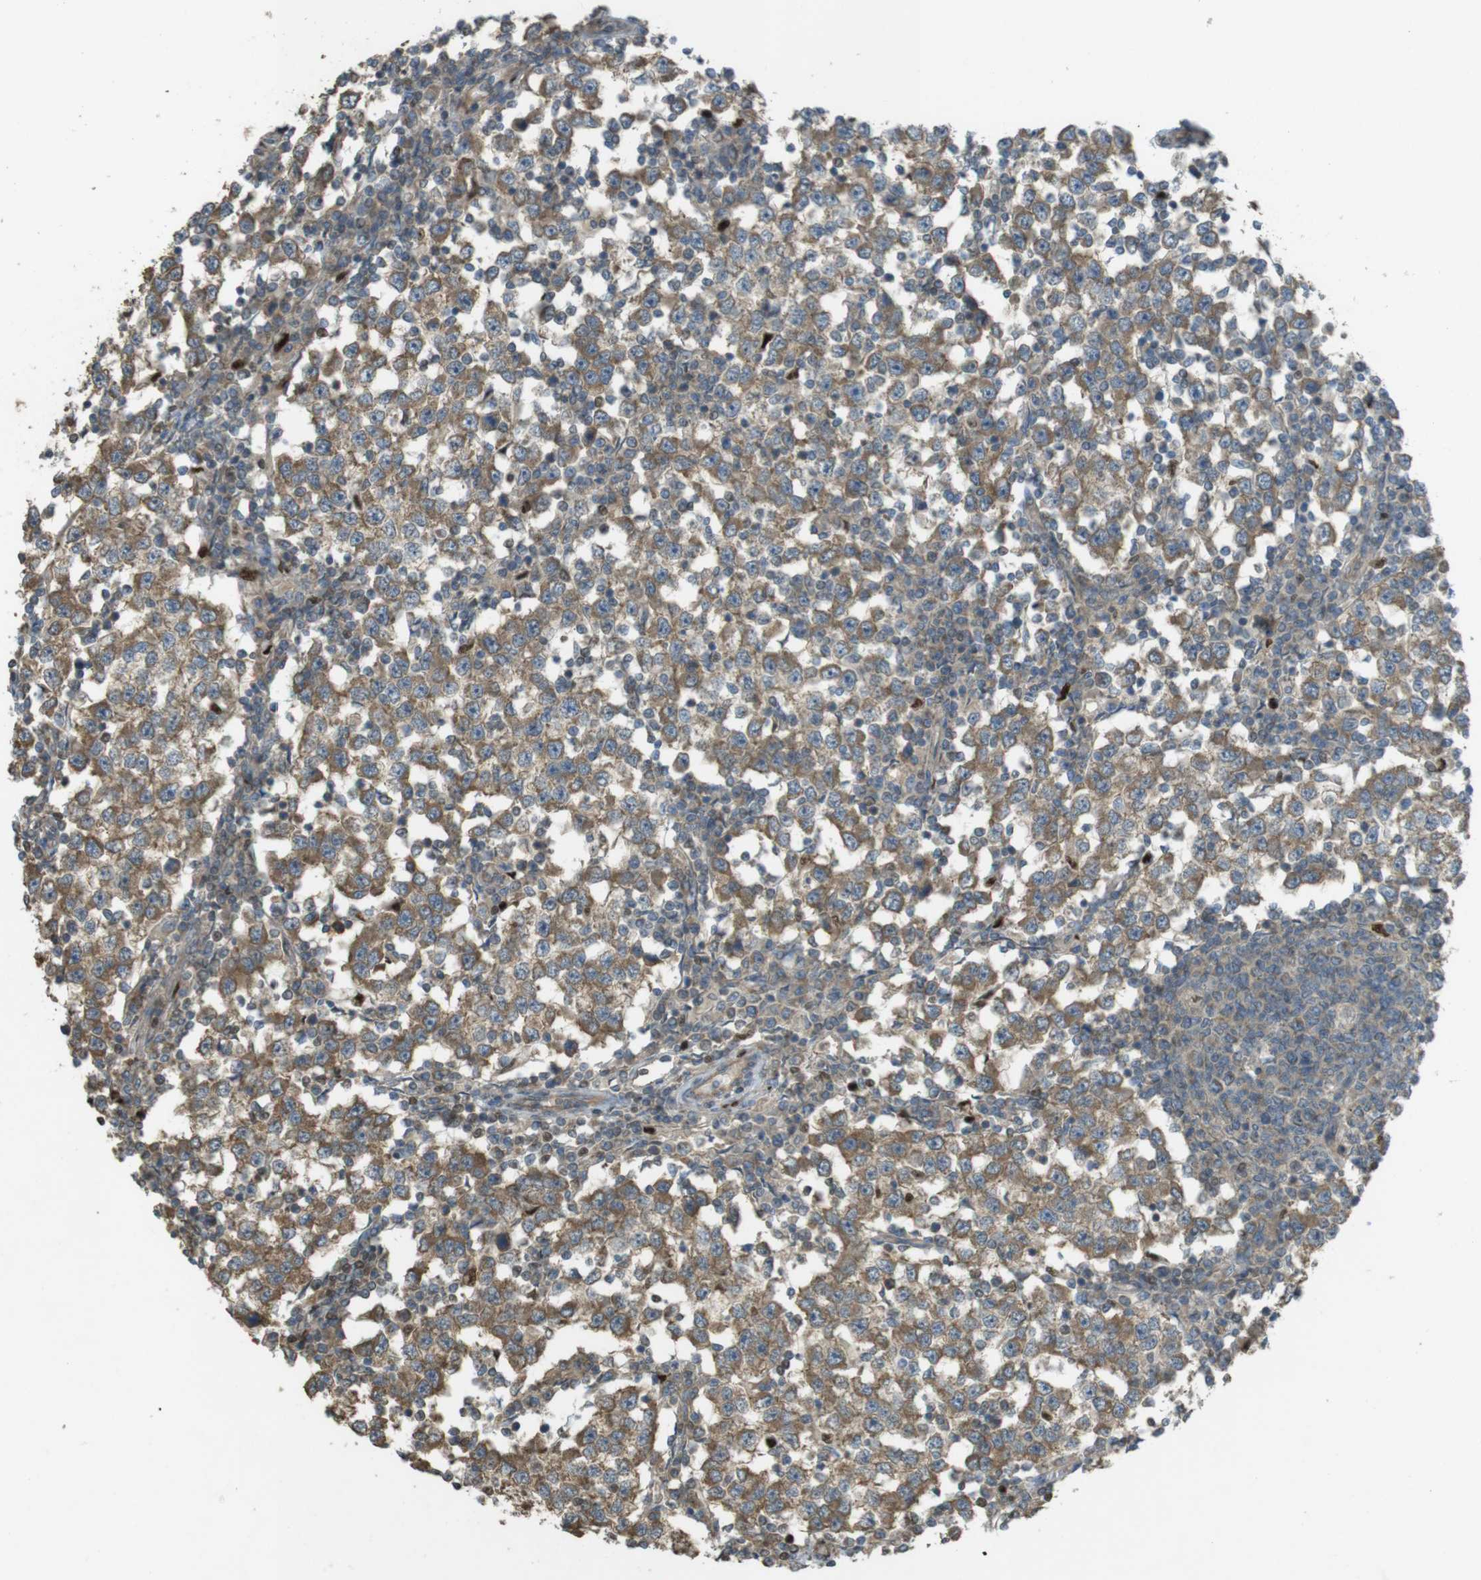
{"staining": {"intensity": "moderate", "quantity": ">75%", "location": "cytoplasmic/membranous"}, "tissue": "testis cancer", "cell_type": "Tumor cells", "image_type": "cancer", "snomed": [{"axis": "morphology", "description": "Seminoma, NOS"}, {"axis": "topography", "description": "Testis"}], "caption": "Immunohistochemistry (IHC) (DAB (3,3'-diaminobenzidine)) staining of testis cancer (seminoma) reveals moderate cytoplasmic/membranous protein positivity in about >75% of tumor cells.", "gene": "ZDHHC20", "patient": {"sex": "male", "age": 65}}